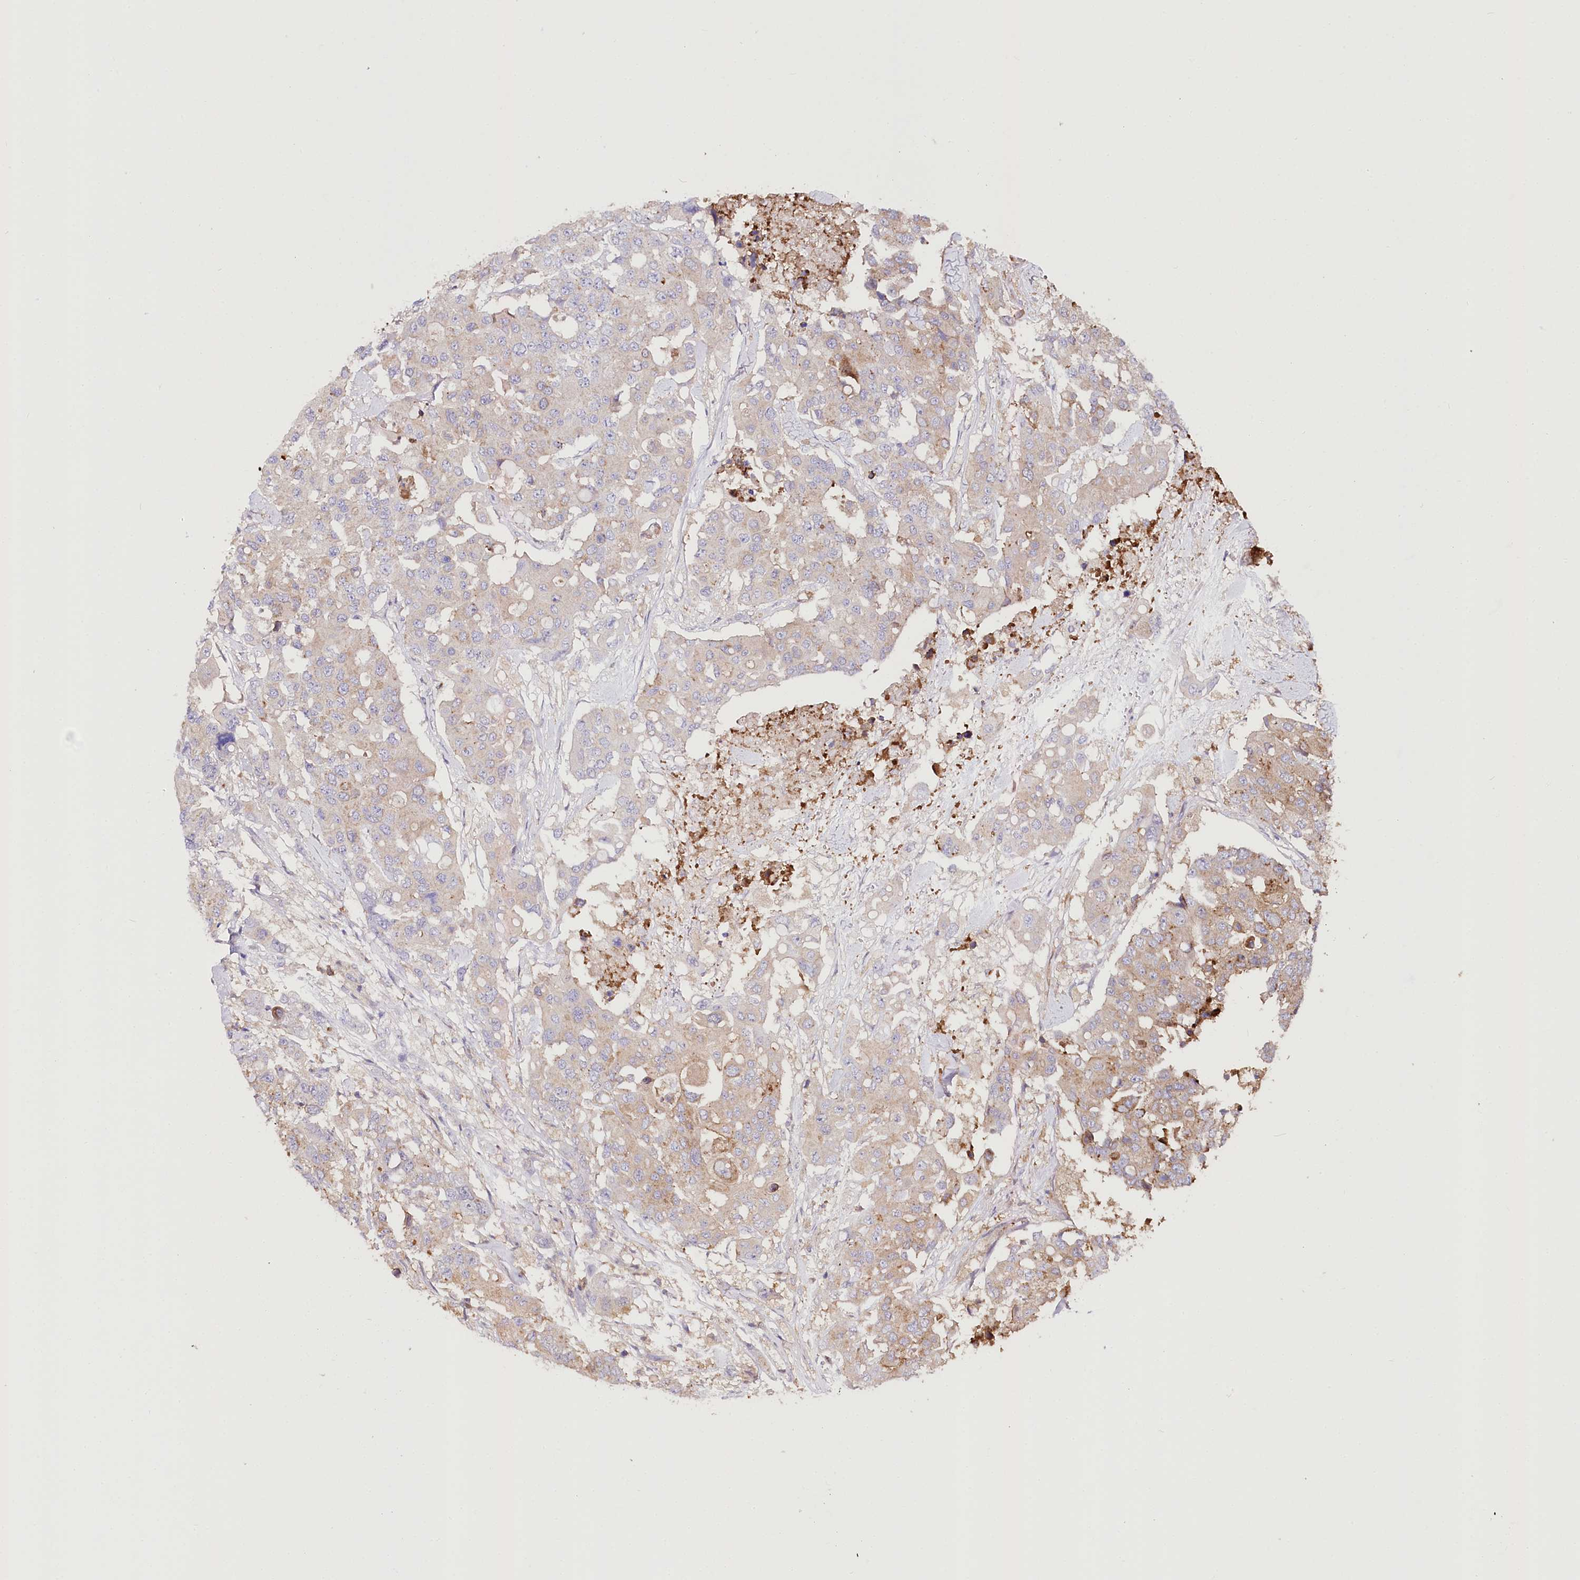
{"staining": {"intensity": "weak", "quantity": "25%-75%", "location": "cytoplasmic/membranous"}, "tissue": "colorectal cancer", "cell_type": "Tumor cells", "image_type": "cancer", "snomed": [{"axis": "morphology", "description": "Adenocarcinoma, NOS"}, {"axis": "topography", "description": "Colon"}], "caption": "Immunohistochemistry of human colorectal cancer displays low levels of weak cytoplasmic/membranous expression in approximately 25%-75% of tumor cells.", "gene": "UGP2", "patient": {"sex": "male", "age": 77}}